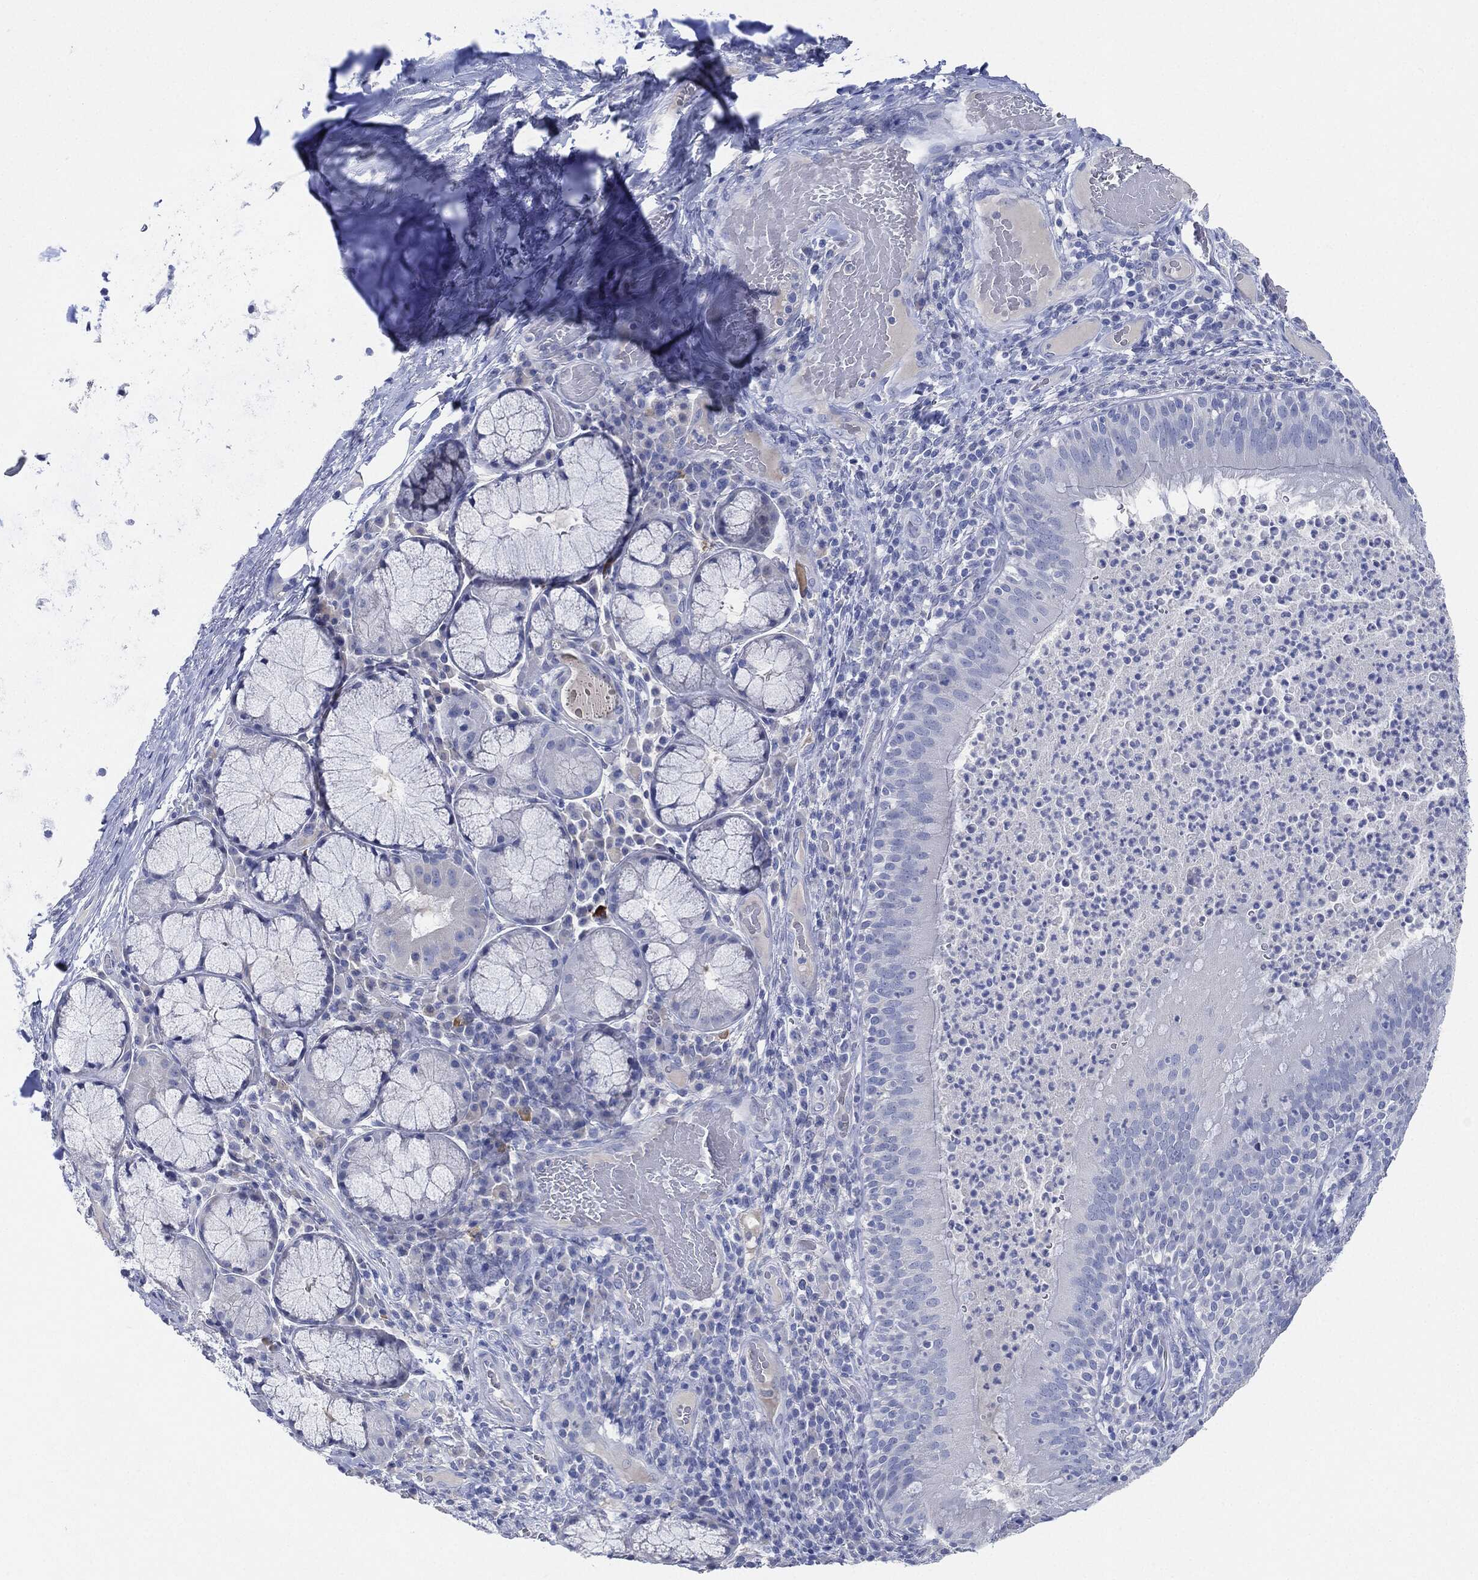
{"staining": {"intensity": "negative", "quantity": "none", "location": "none"}, "tissue": "bronchus", "cell_type": "Respiratory epithelial cells", "image_type": "normal", "snomed": [{"axis": "morphology", "description": "Normal tissue, NOS"}, {"axis": "topography", "description": "Lymph node"}, {"axis": "topography", "description": "Bronchus"}], "caption": "This is an immunohistochemistry (IHC) histopathology image of benign human bronchus. There is no staining in respiratory epithelial cells.", "gene": "AFP", "patient": {"sex": "male", "age": 56}}